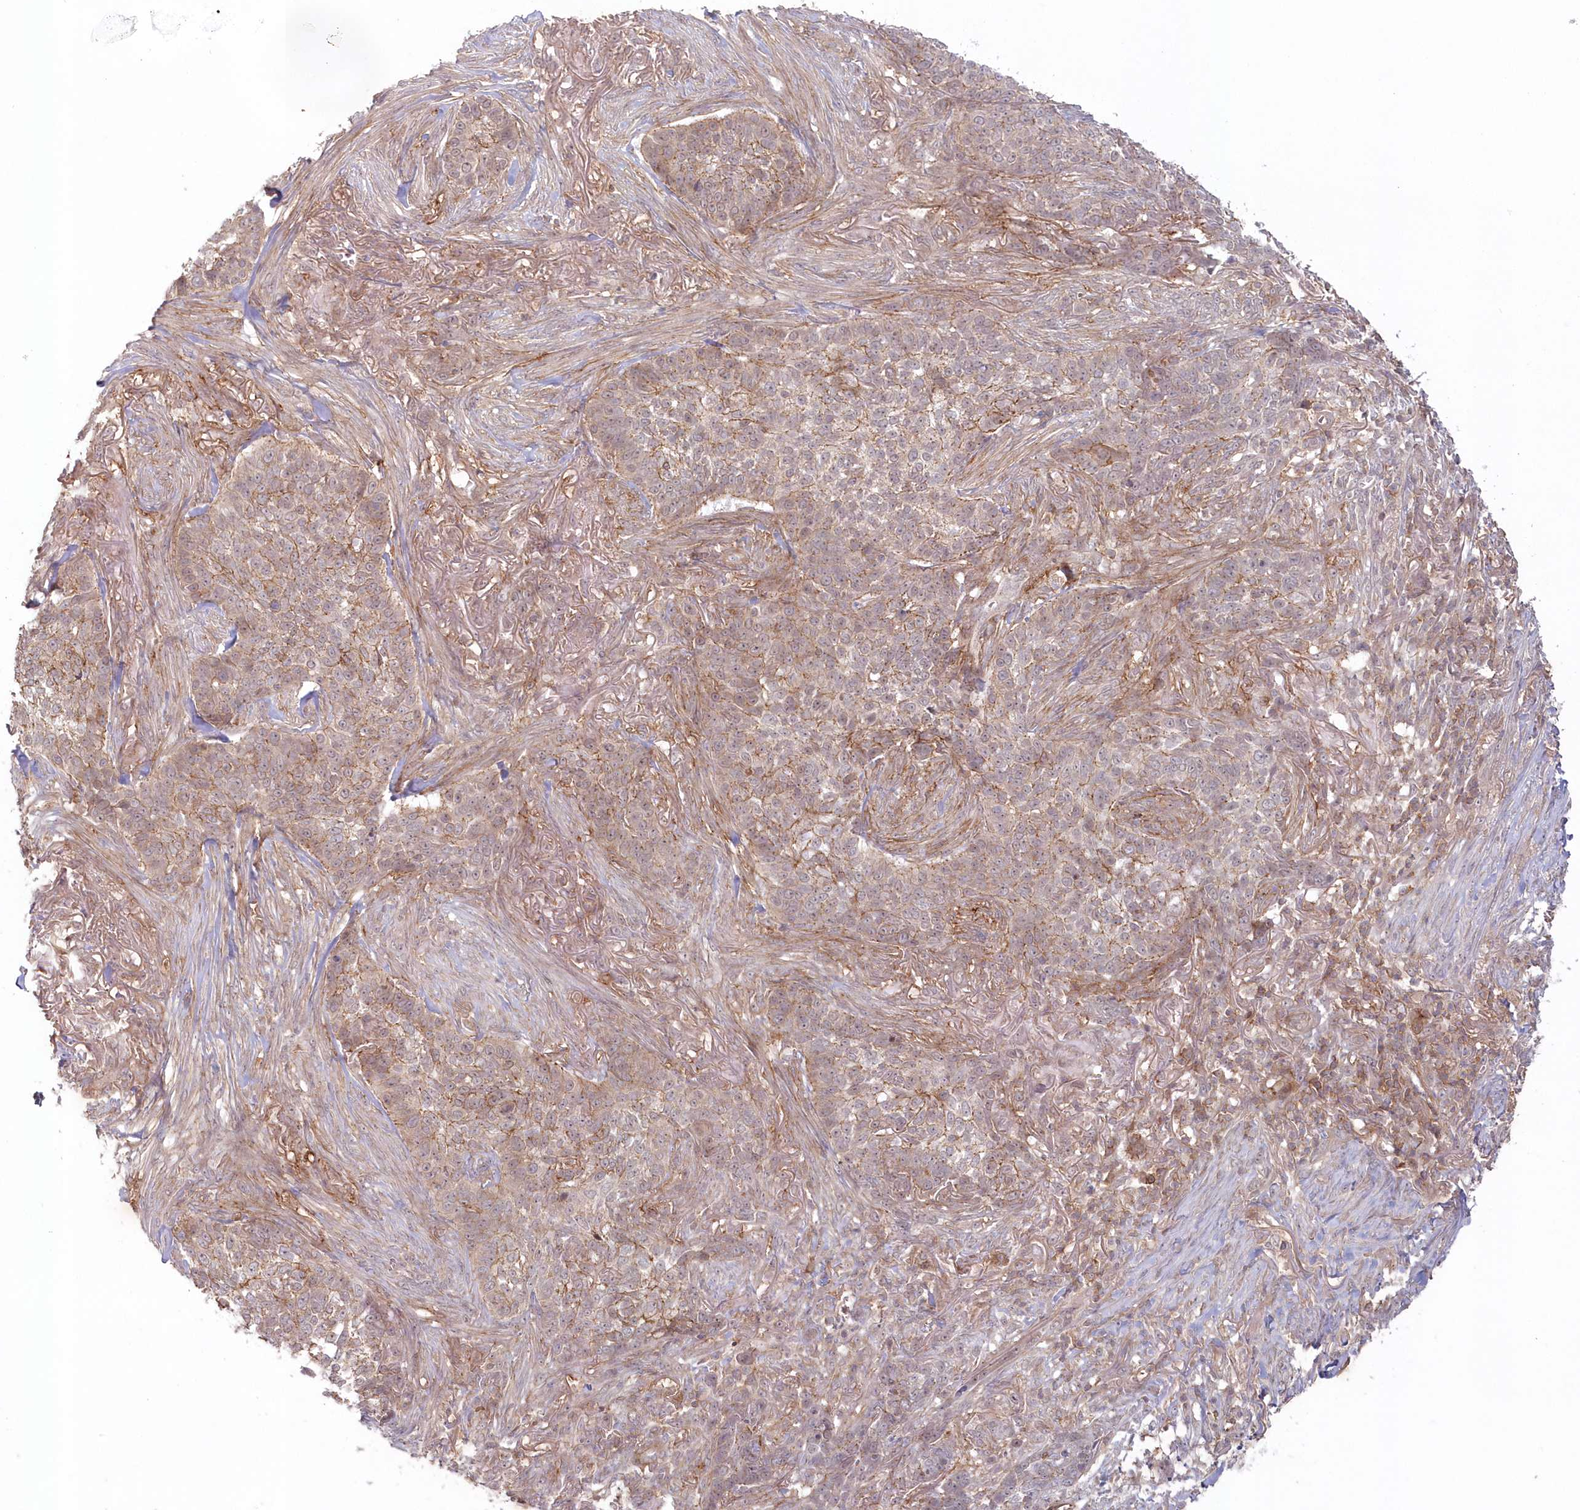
{"staining": {"intensity": "moderate", "quantity": "25%-75%", "location": "cytoplasmic/membranous"}, "tissue": "skin cancer", "cell_type": "Tumor cells", "image_type": "cancer", "snomed": [{"axis": "morphology", "description": "Basal cell carcinoma"}, {"axis": "topography", "description": "Skin"}], "caption": "Brown immunohistochemical staining in skin cancer reveals moderate cytoplasmic/membranous staining in approximately 25%-75% of tumor cells.", "gene": "TOGARAM2", "patient": {"sex": "male", "age": 85}}